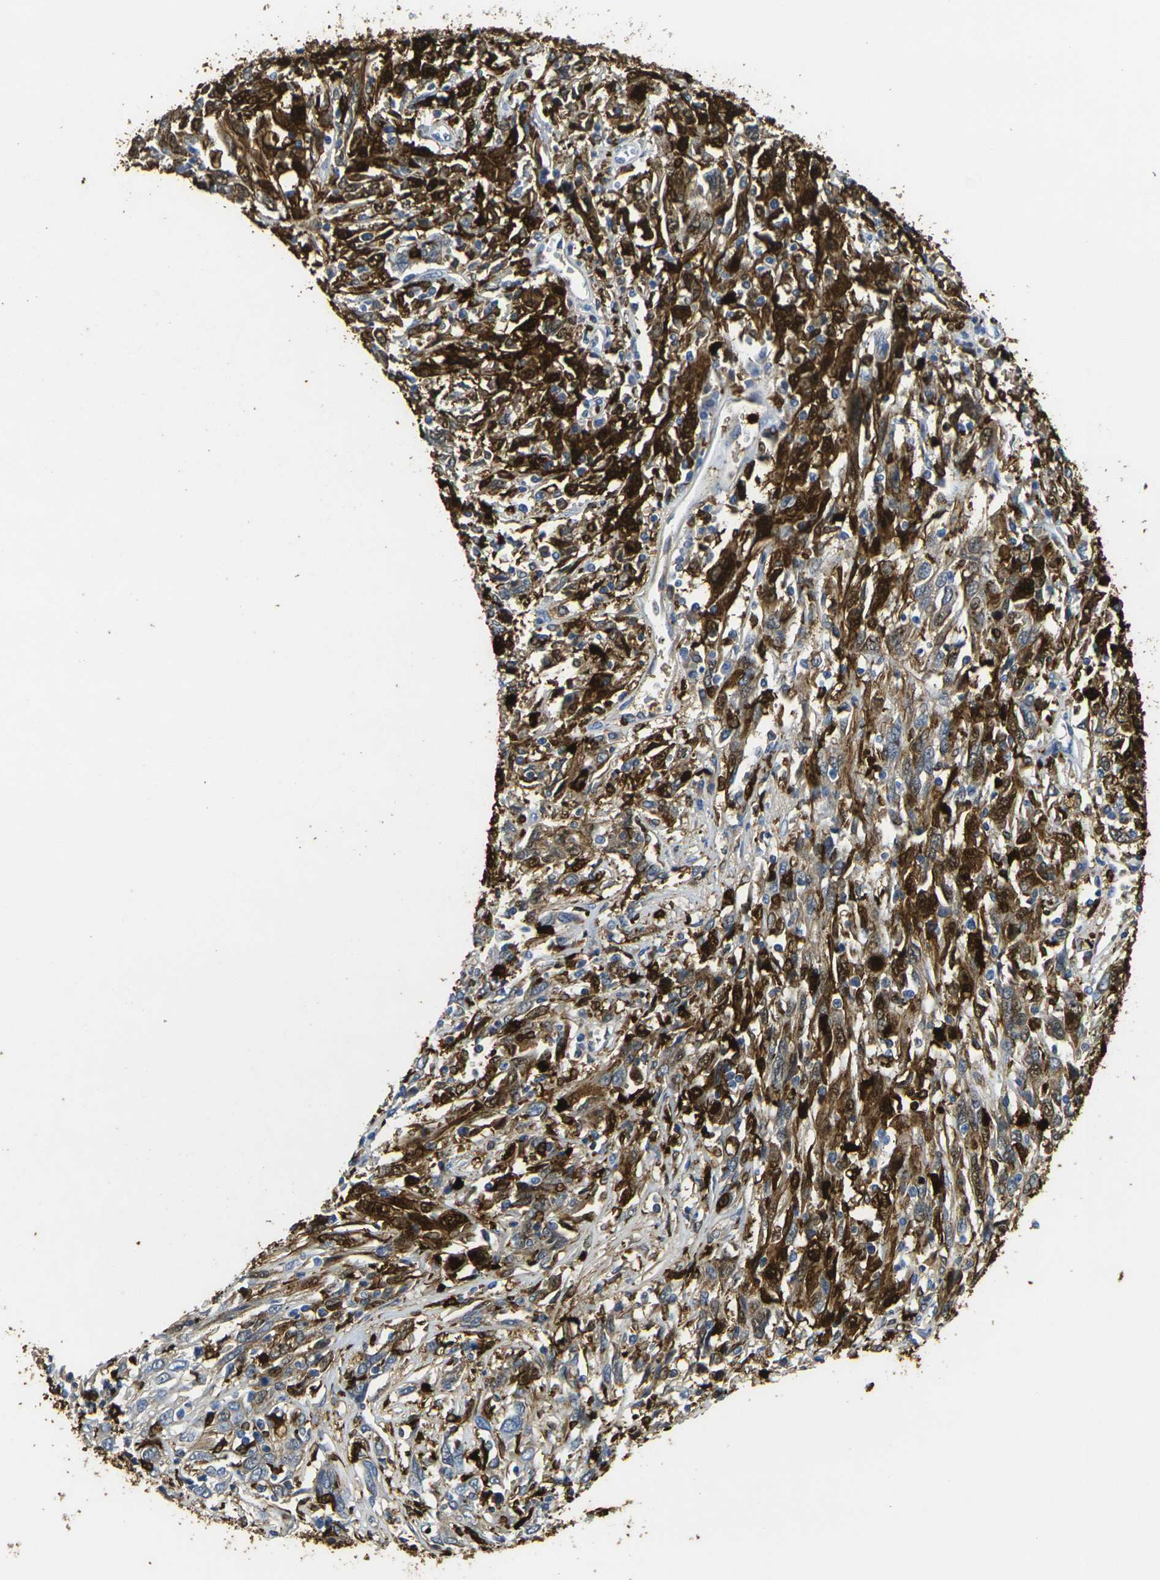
{"staining": {"intensity": "strong", "quantity": "25%-75%", "location": "cytoplasmic/membranous,nuclear"}, "tissue": "cervical cancer", "cell_type": "Tumor cells", "image_type": "cancer", "snomed": [{"axis": "morphology", "description": "Squamous cell carcinoma, NOS"}, {"axis": "topography", "description": "Cervix"}], "caption": "A histopathology image of cervical cancer (squamous cell carcinoma) stained for a protein reveals strong cytoplasmic/membranous and nuclear brown staining in tumor cells.", "gene": "S100A9", "patient": {"sex": "female", "age": 46}}